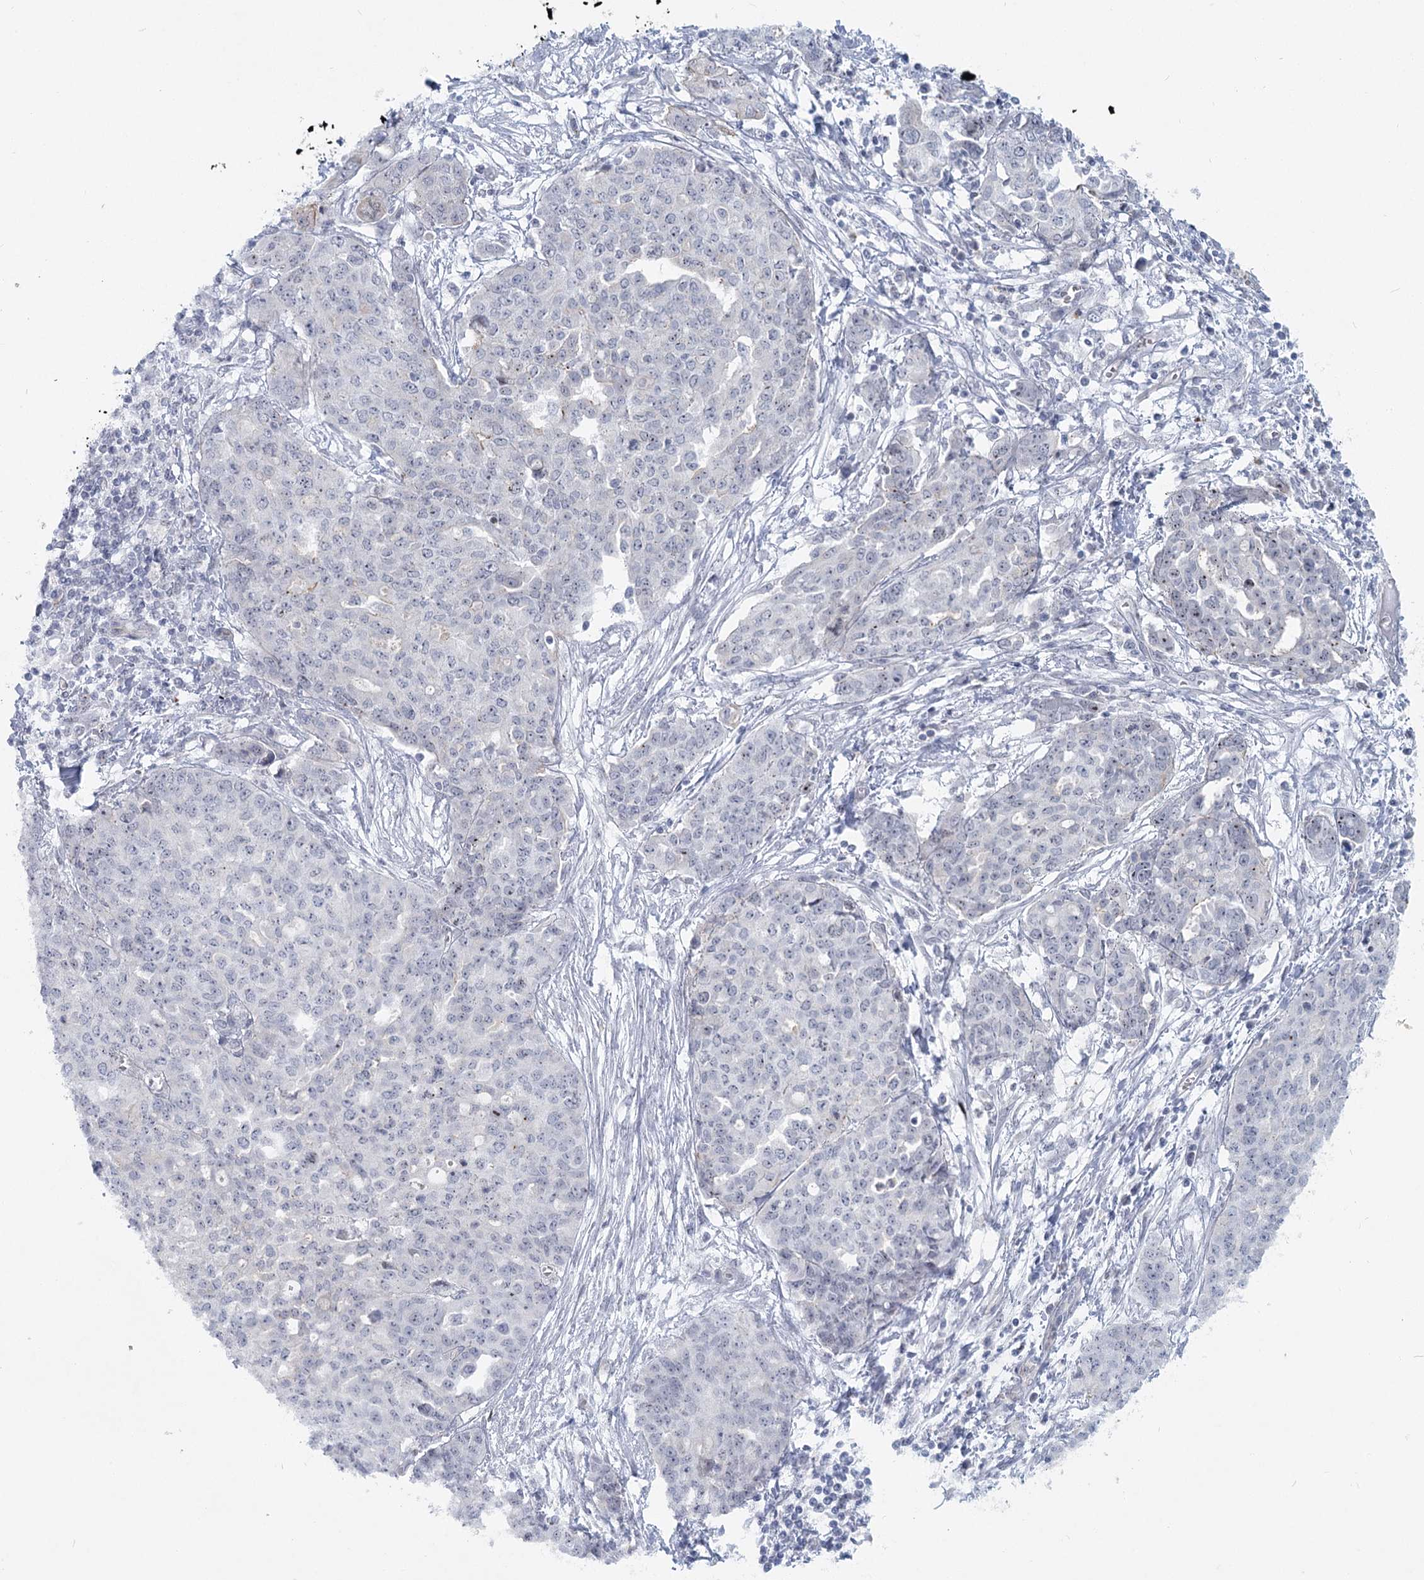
{"staining": {"intensity": "negative", "quantity": "none", "location": "none"}, "tissue": "ovarian cancer", "cell_type": "Tumor cells", "image_type": "cancer", "snomed": [{"axis": "morphology", "description": "Cystadenocarcinoma, serous, NOS"}, {"axis": "topography", "description": "Soft tissue"}, {"axis": "topography", "description": "Ovary"}], "caption": "A high-resolution photomicrograph shows immunohistochemistry (IHC) staining of serous cystadenocarcinoma (ovarian), which demonstrates no significant staining in tumor cells.", "gene": "ABHD8", "patient": {"sex": "female", "age": 57}}